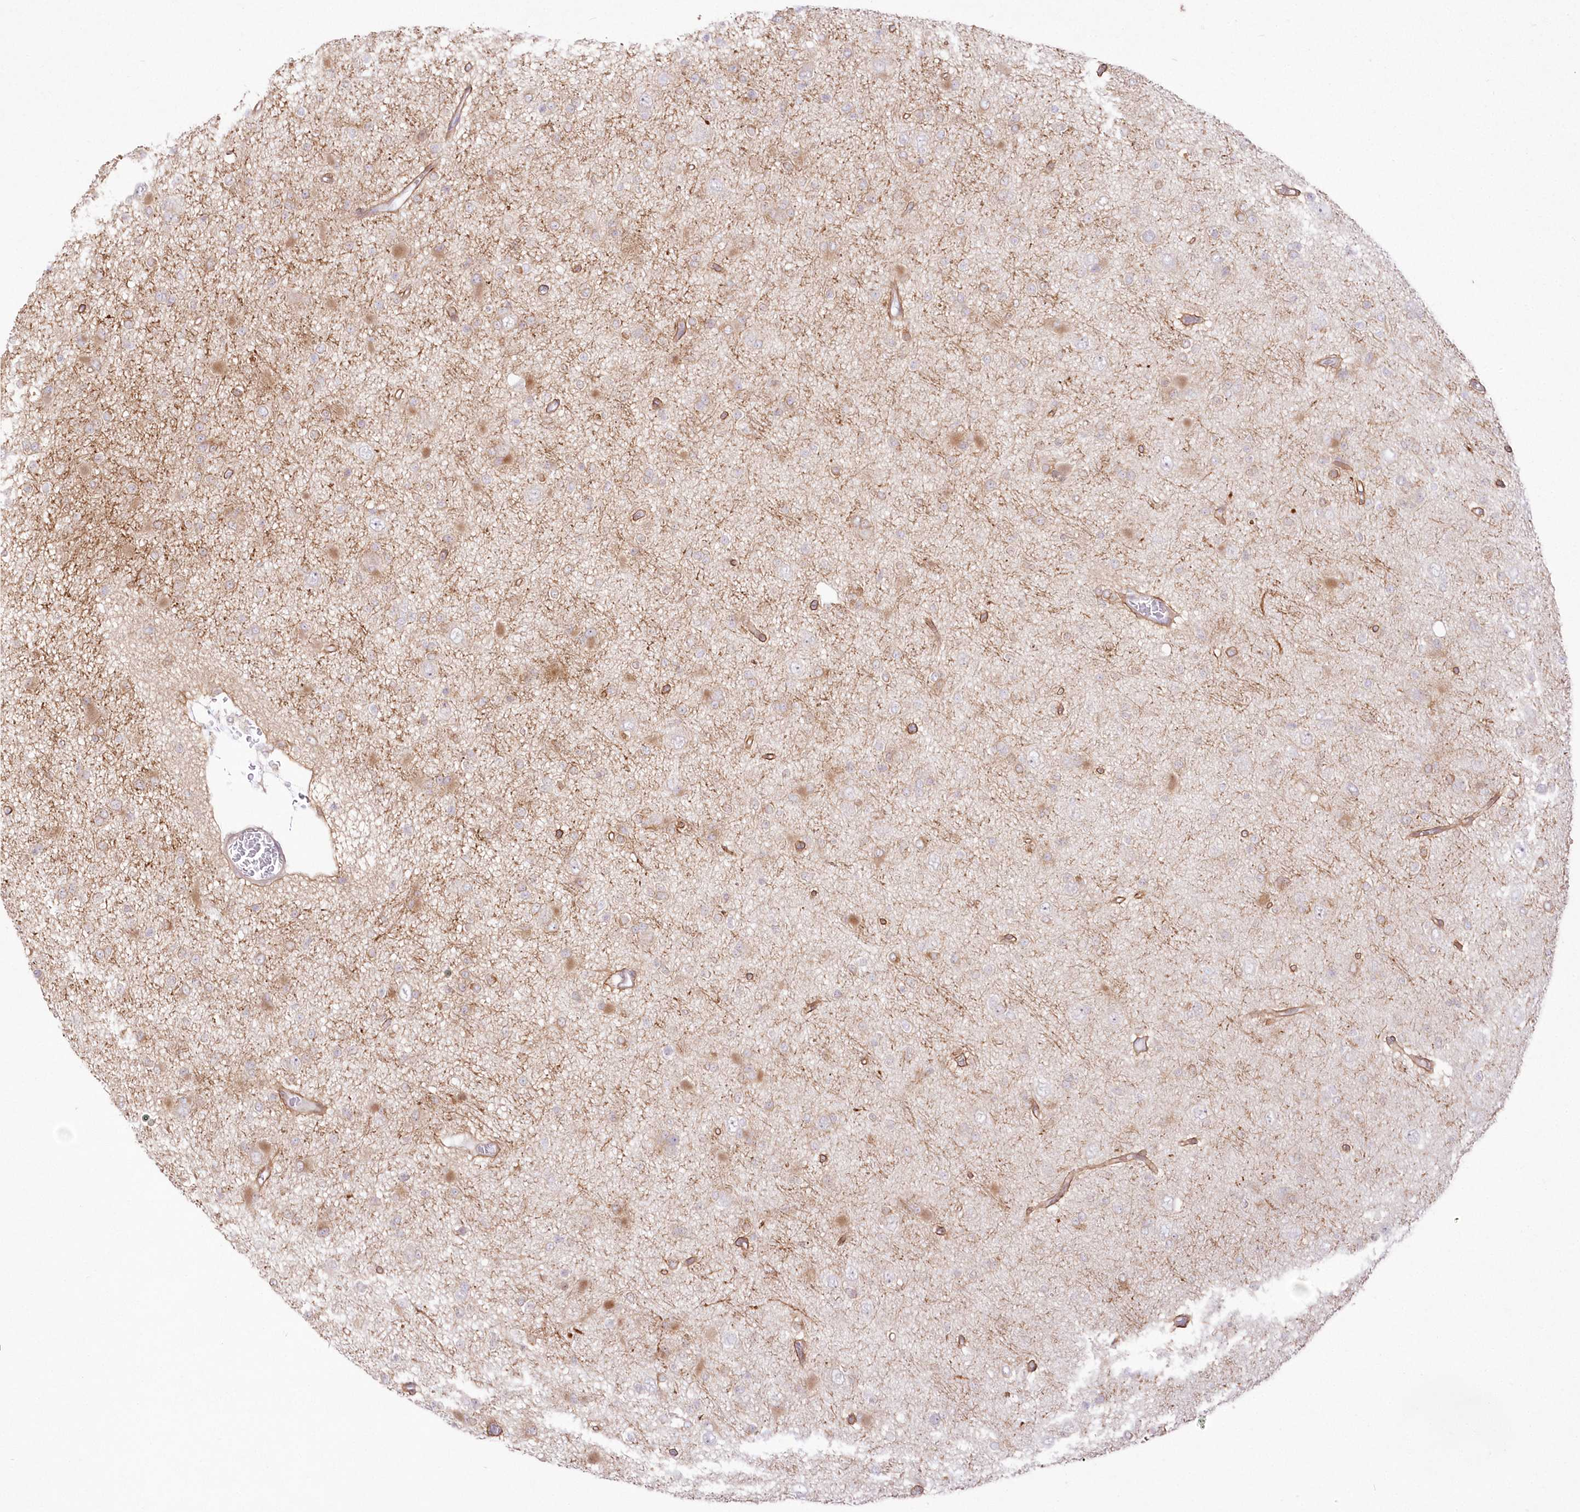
{"staining": {"intensity": "weak", "quantity": "25%-75%", "location": "cytoplasmic/membranous"}, "tissue": "glioma", "cell_type": "Tumor cells", "image_type": "cancer", "snomed": [{"axis": "morphology", "description": "Glioma, malignant, Low grade"}, {"axis": "topography", "description": "Brain"}], "caption": "Immunohistochemistry micrograph of neoplastic tissue: human glioma stained using immunohistochemistry reveals low levels of weak protein expression localized specifically in the cytoplasmic/membranous of tumor cells, appearing as a cytoplasmic/membranous brown color.", "gene": "SH3PXD2B", "patient": {"sex": "female", "age": 22}}